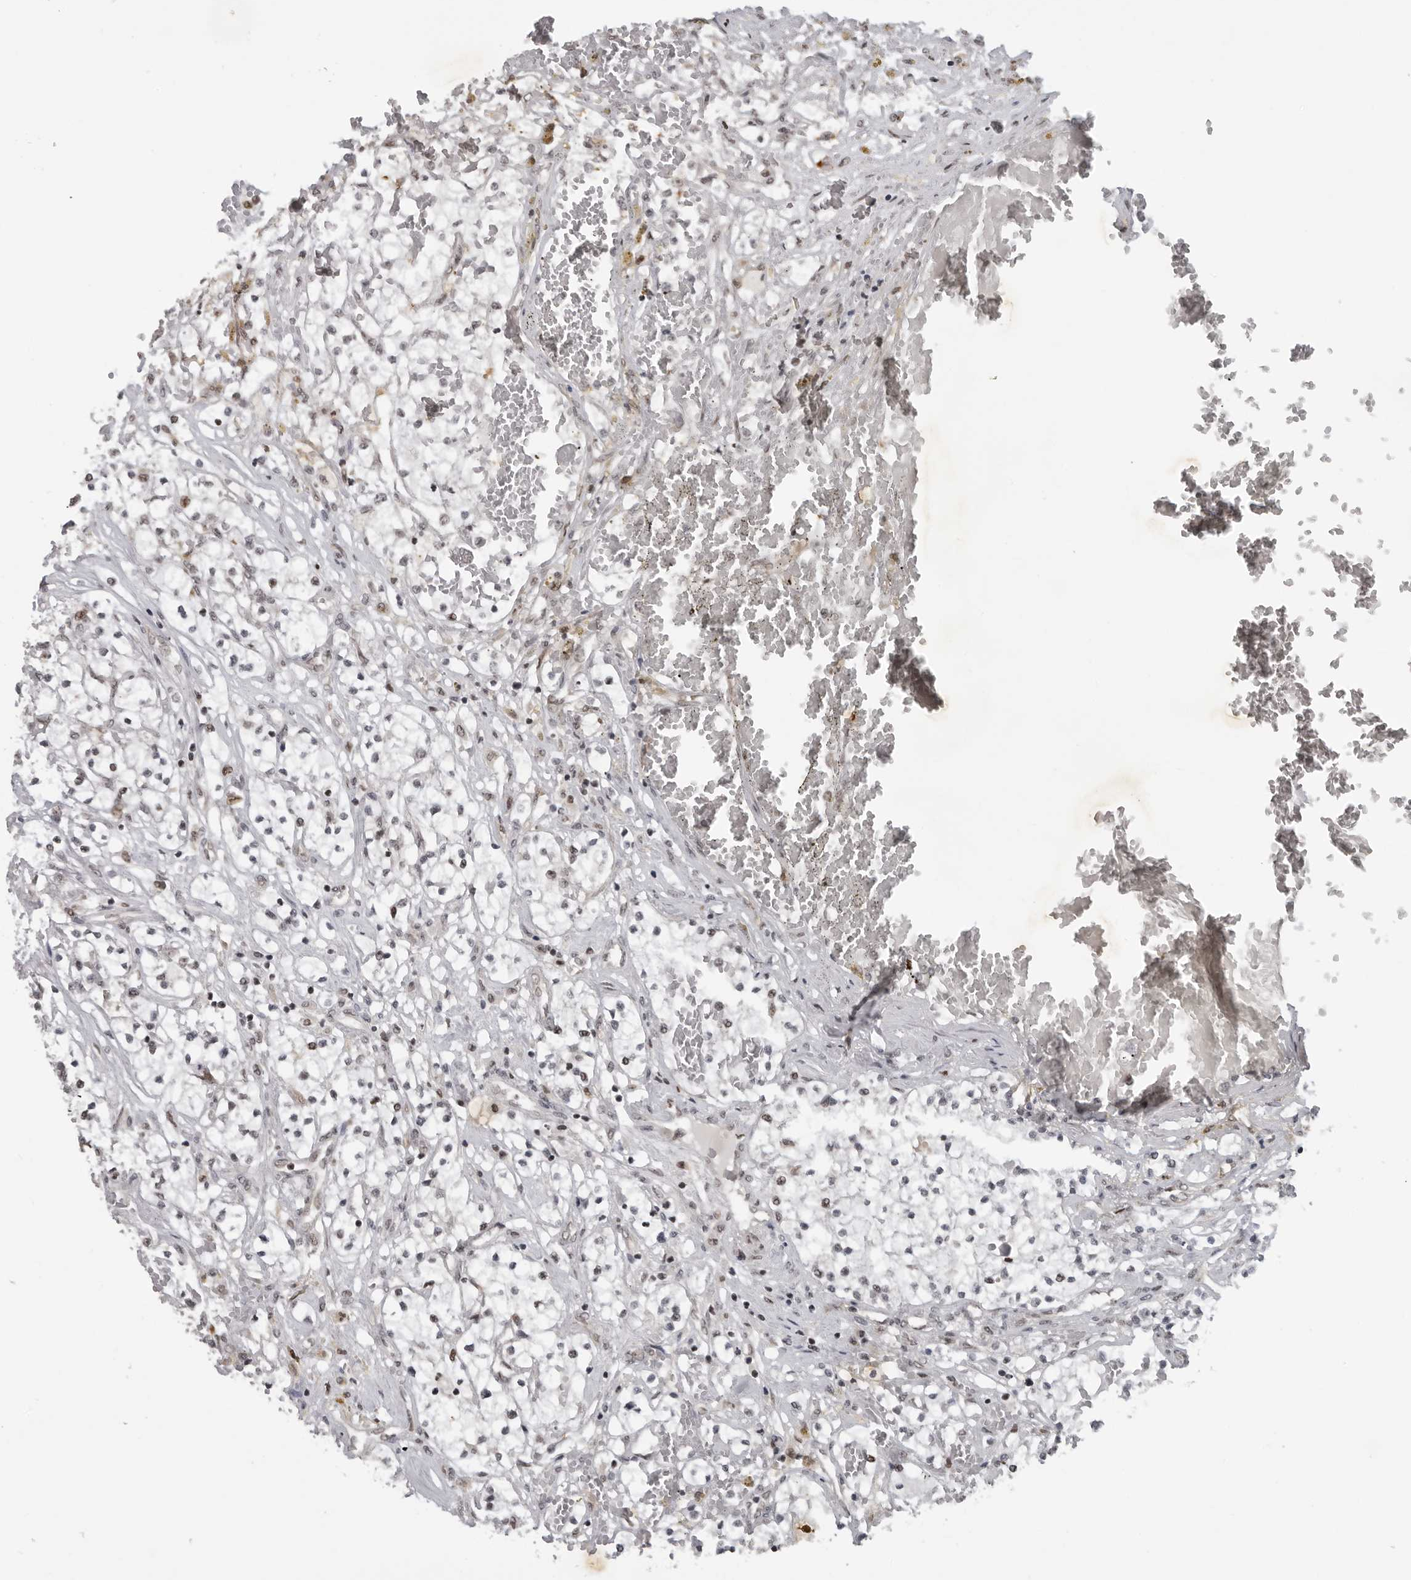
{"staining": {"intensity": "weak", "quantity": ">75%", "location": "nuclear"}, "tissue": "renal cancer", "cell_type": "Tumor cells", "image_type": "cancer", "snomed": [{"axis": "morphology", "description": "Normal tissue, NOS"}, {"axis": "morphology", "description": "Adenocarcinoma, NOS"}, {"axis": "topography", "description": "Kidney"}], "caption": "DAB immunohistochemical staining of human renal adenocarcinoma displays weak nuclear protein expression in approximately >75% of tumor cells.", "gene": "MAF", "patient": {"sex": "male", "age": 68}}